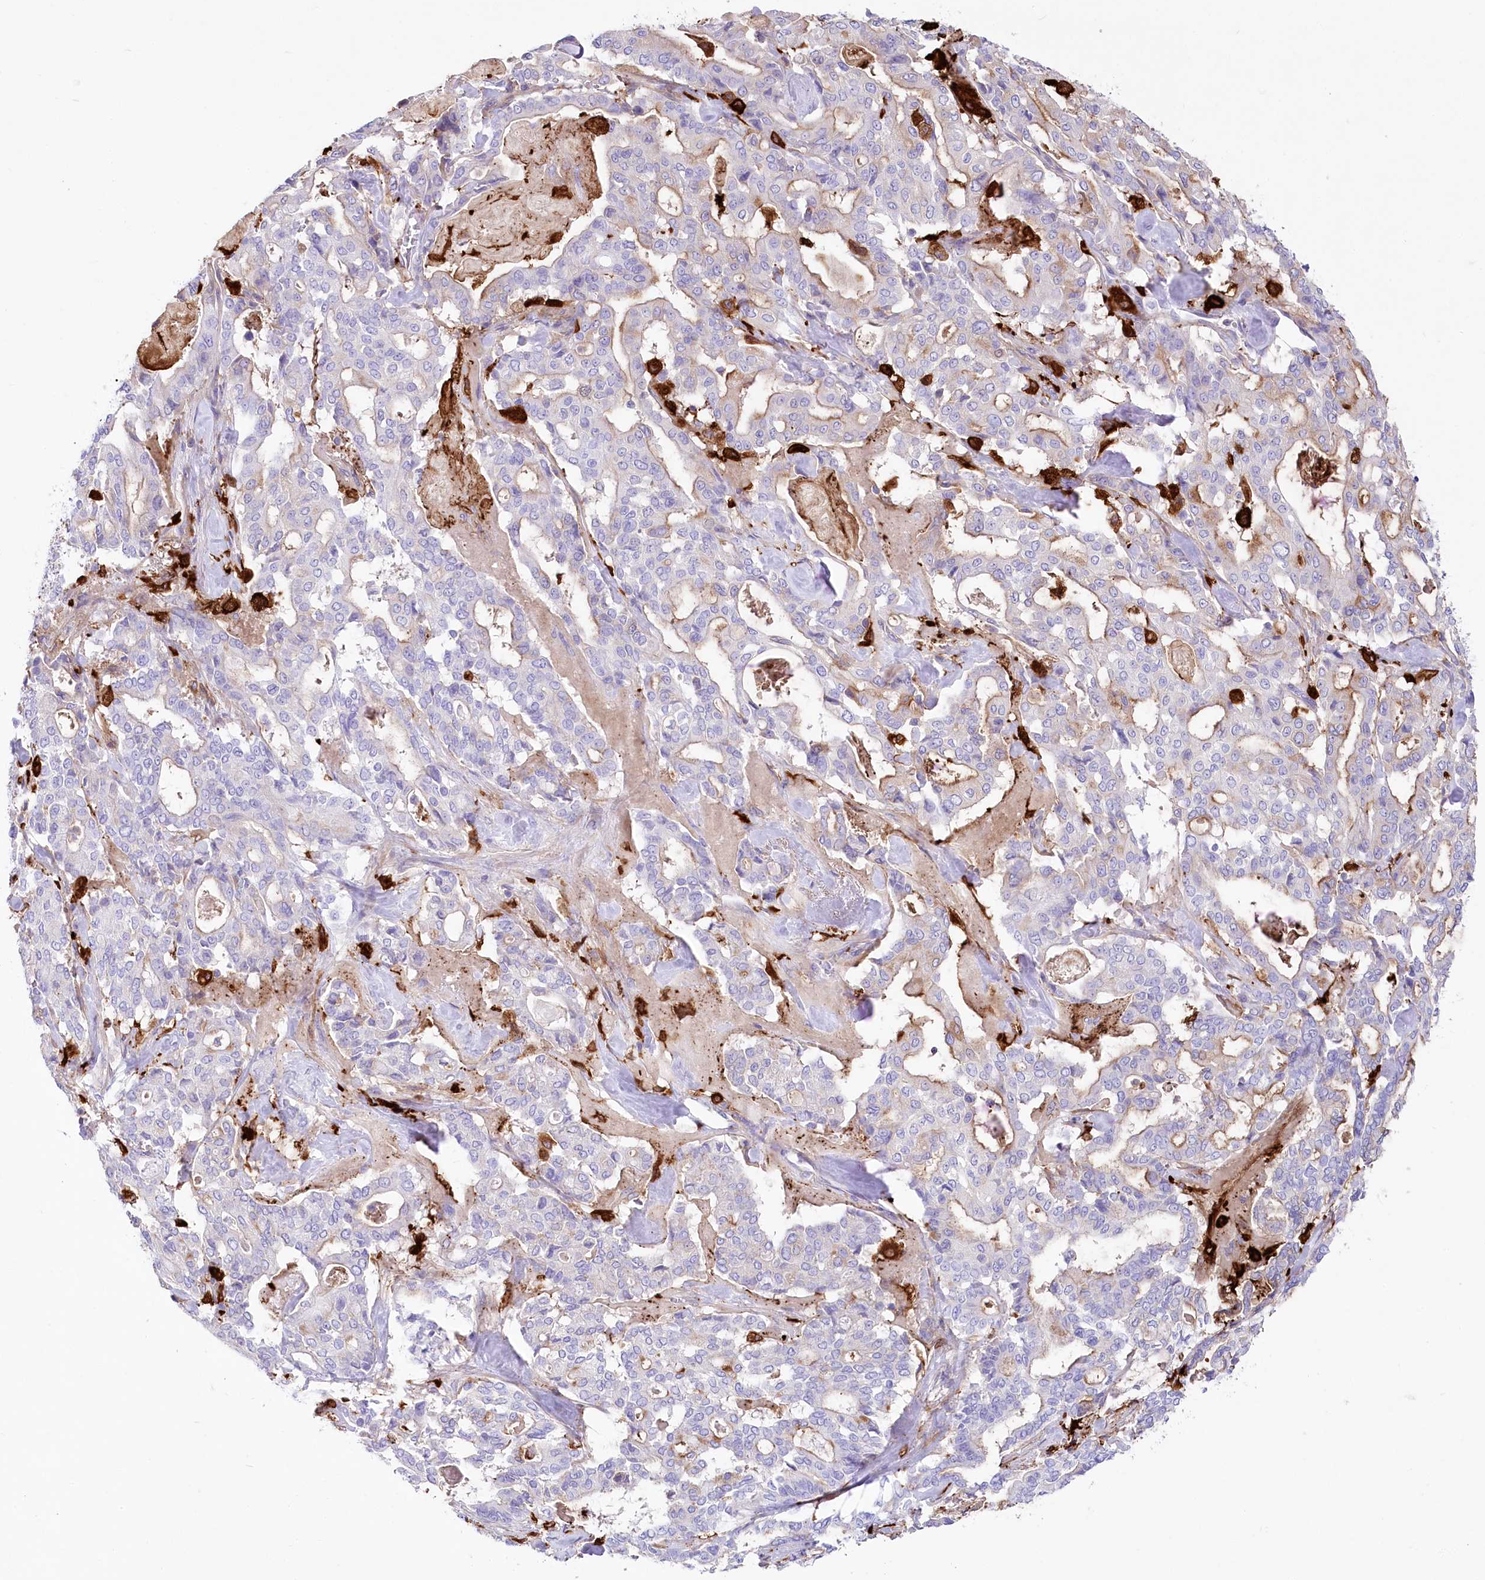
{"staining": {"intensity": "negative", "quantity": "none", "location": "none"}, "tissue": "pancreatic cancer", "cell_type": "Tumor cells", "image_type": "cancer", "snomed": [{"axis": "morphology", "description": "Adenocarcinoma, NOS"}, {"axis": "topography", "description": "Pancreas"}], "caption": "An immunohistochemistry image of pancreatic adenocarcinoma is shown. There is no staining in tumor cells of pancreatic adenocarcinoma.", "gene": "DNAJC19", "patient": {"sex": "male", "age": 63}}